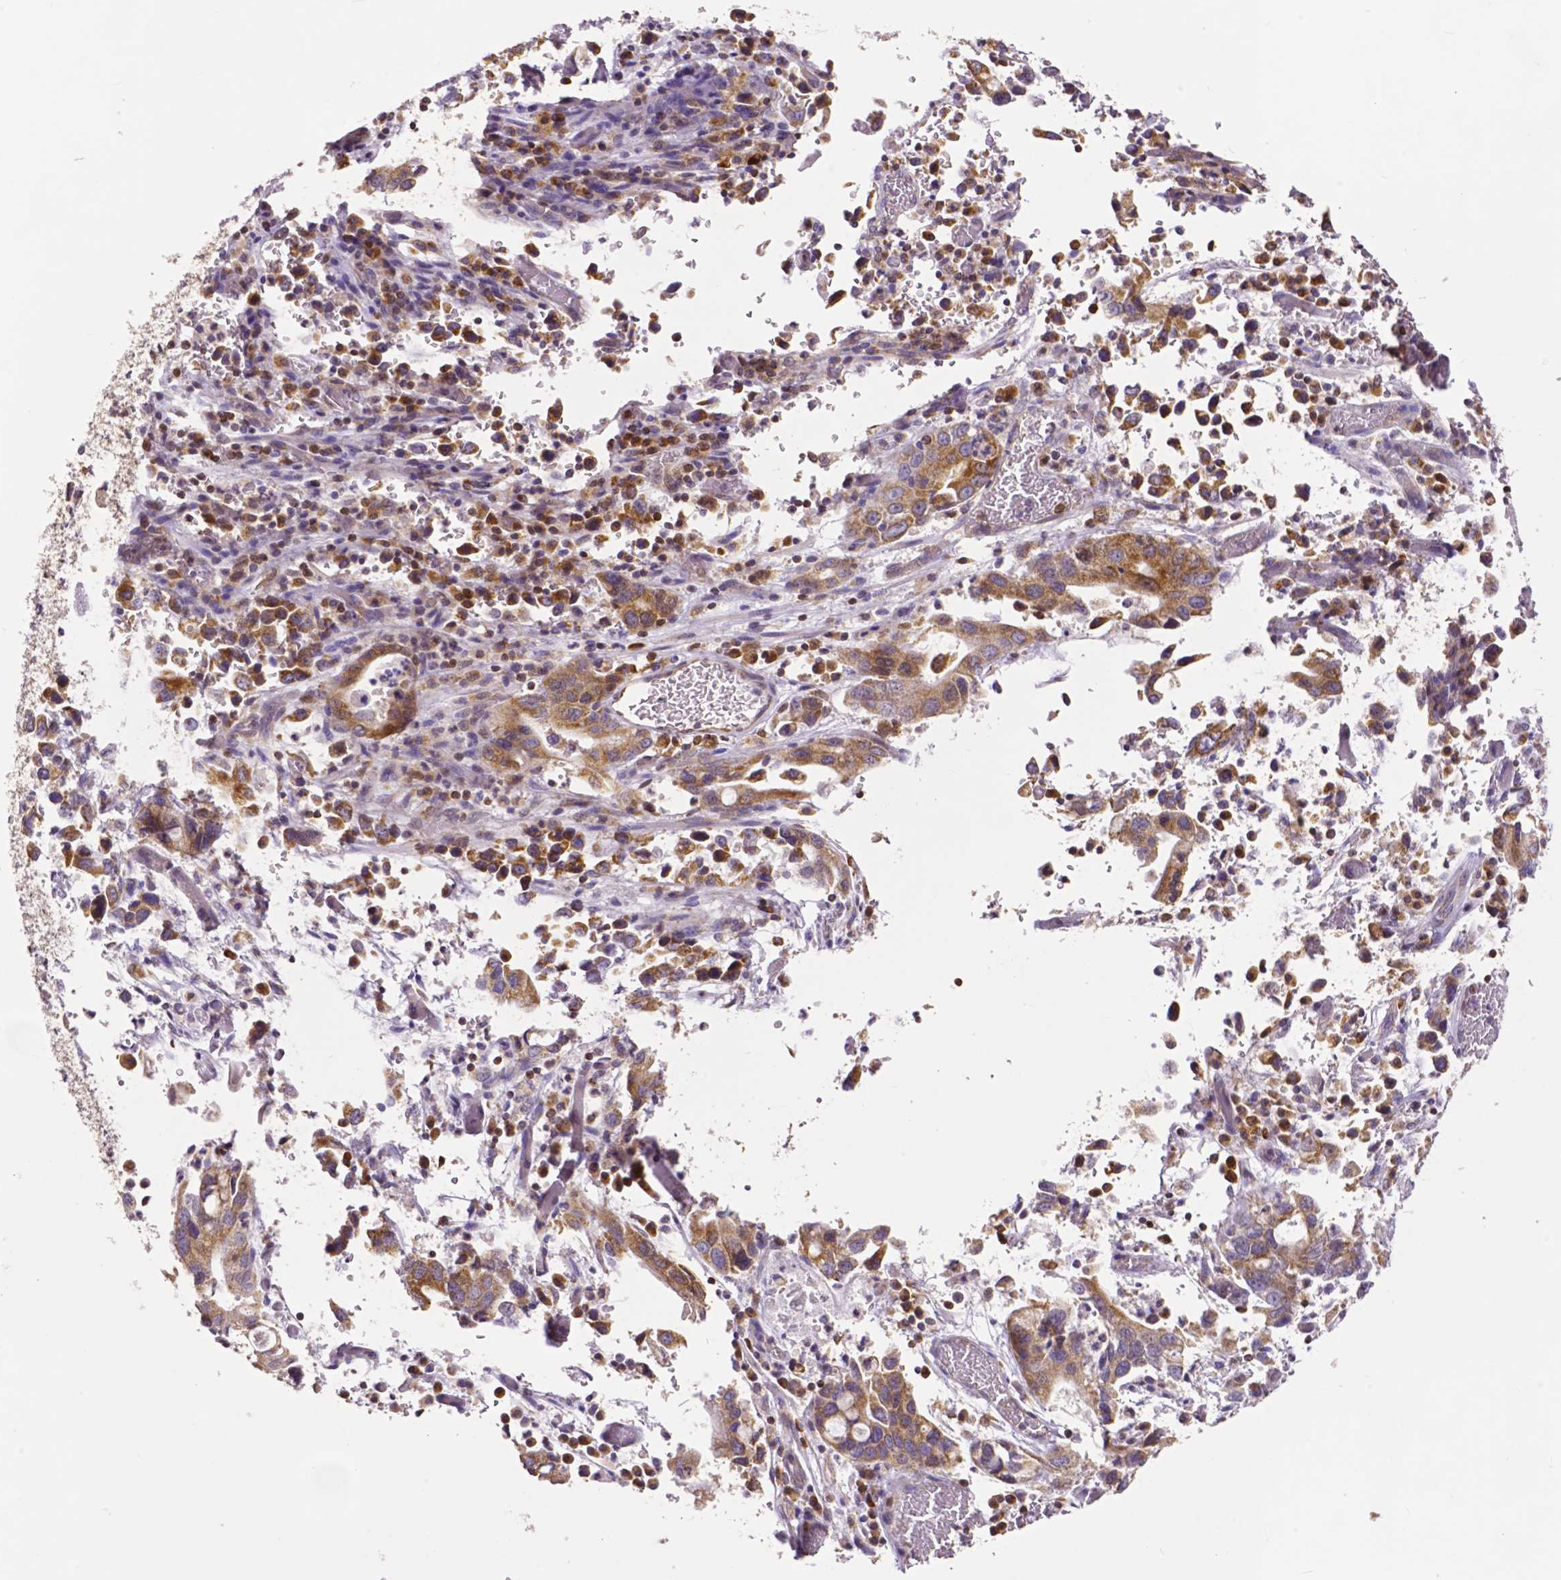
{"staining": {"intensity": "moderate", "quantity": ">75%", "location": "cytoplasmic/membranous"}, "tissue": "stomach cancer", "cell_type": "Tumor cells", "image_type": "cancer", "snomed": [{"axis": "morphology", "description": "Adenocarcinoma, NOS"}, {"axis": "topography", "description": "Stomach, upper"}], "caption": "Immunohistochemical staining of human stomach cancer shows medium levels of moderate cytoplasmic/membranous protein positivity in approximately >75% of tumor cells.", "gene": "MCL1", "patient": {"sex": "male", "age": 74}}